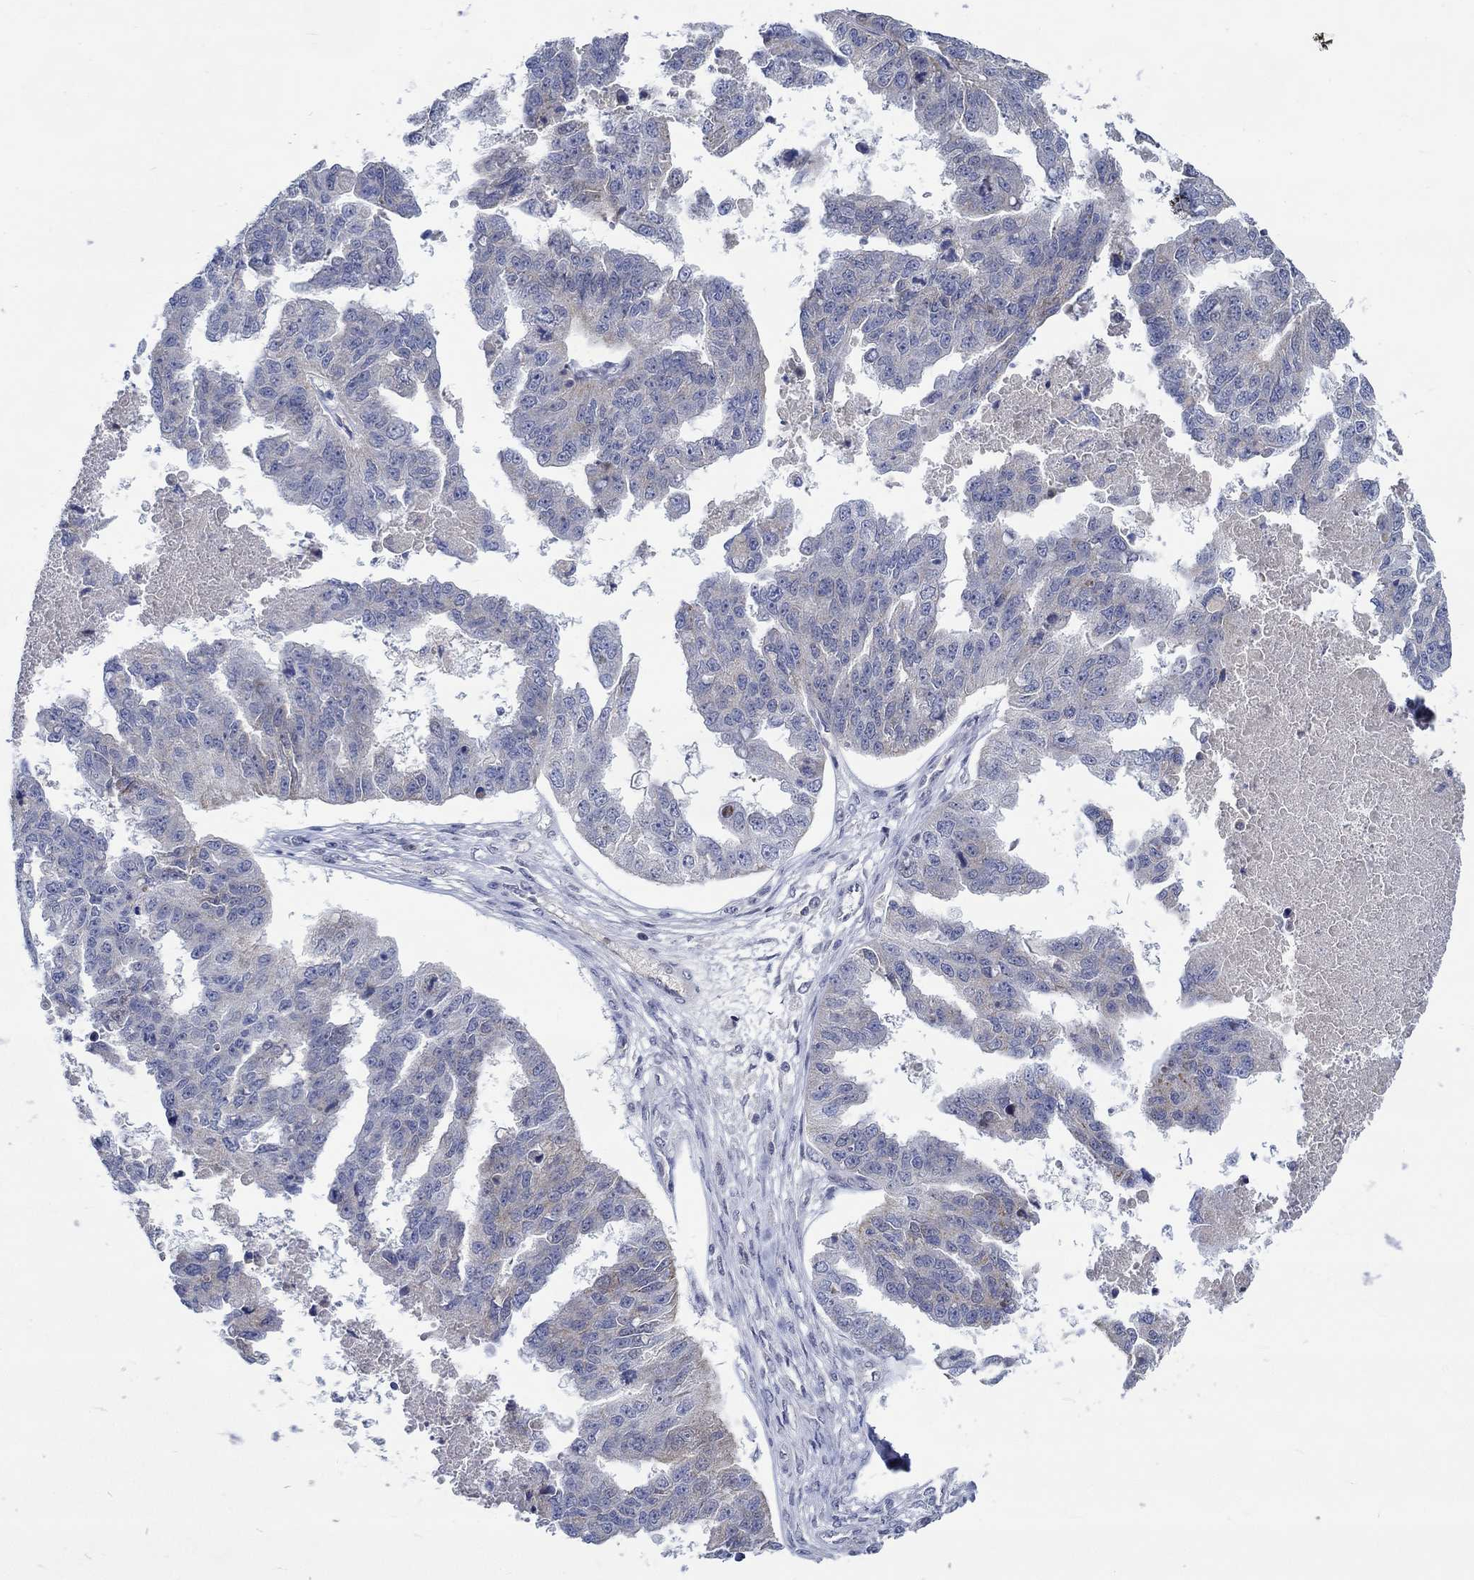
{"staining": {"intensity": "weak", "quantity": "<25%", "location": "cytoplasmic/membranous"}, "tissue": "ovarian cancer", "cell_type": "Tumor cells", "image_type": "cancer", "snomed": [{"axis": "morphology", "description": "Cystadenocarcinoma, serous, NOS"}, {"axis": "topography", "description": "Ovary"}], "caption": "High power microscopy micrograph of an IHC photomicrograph of ovarian cancer (serous cystadenocarcinoma), revealing no significant expression in tumor cells.", "gene": "WASF1", "patient": {"sex": "female", "age": 58}}